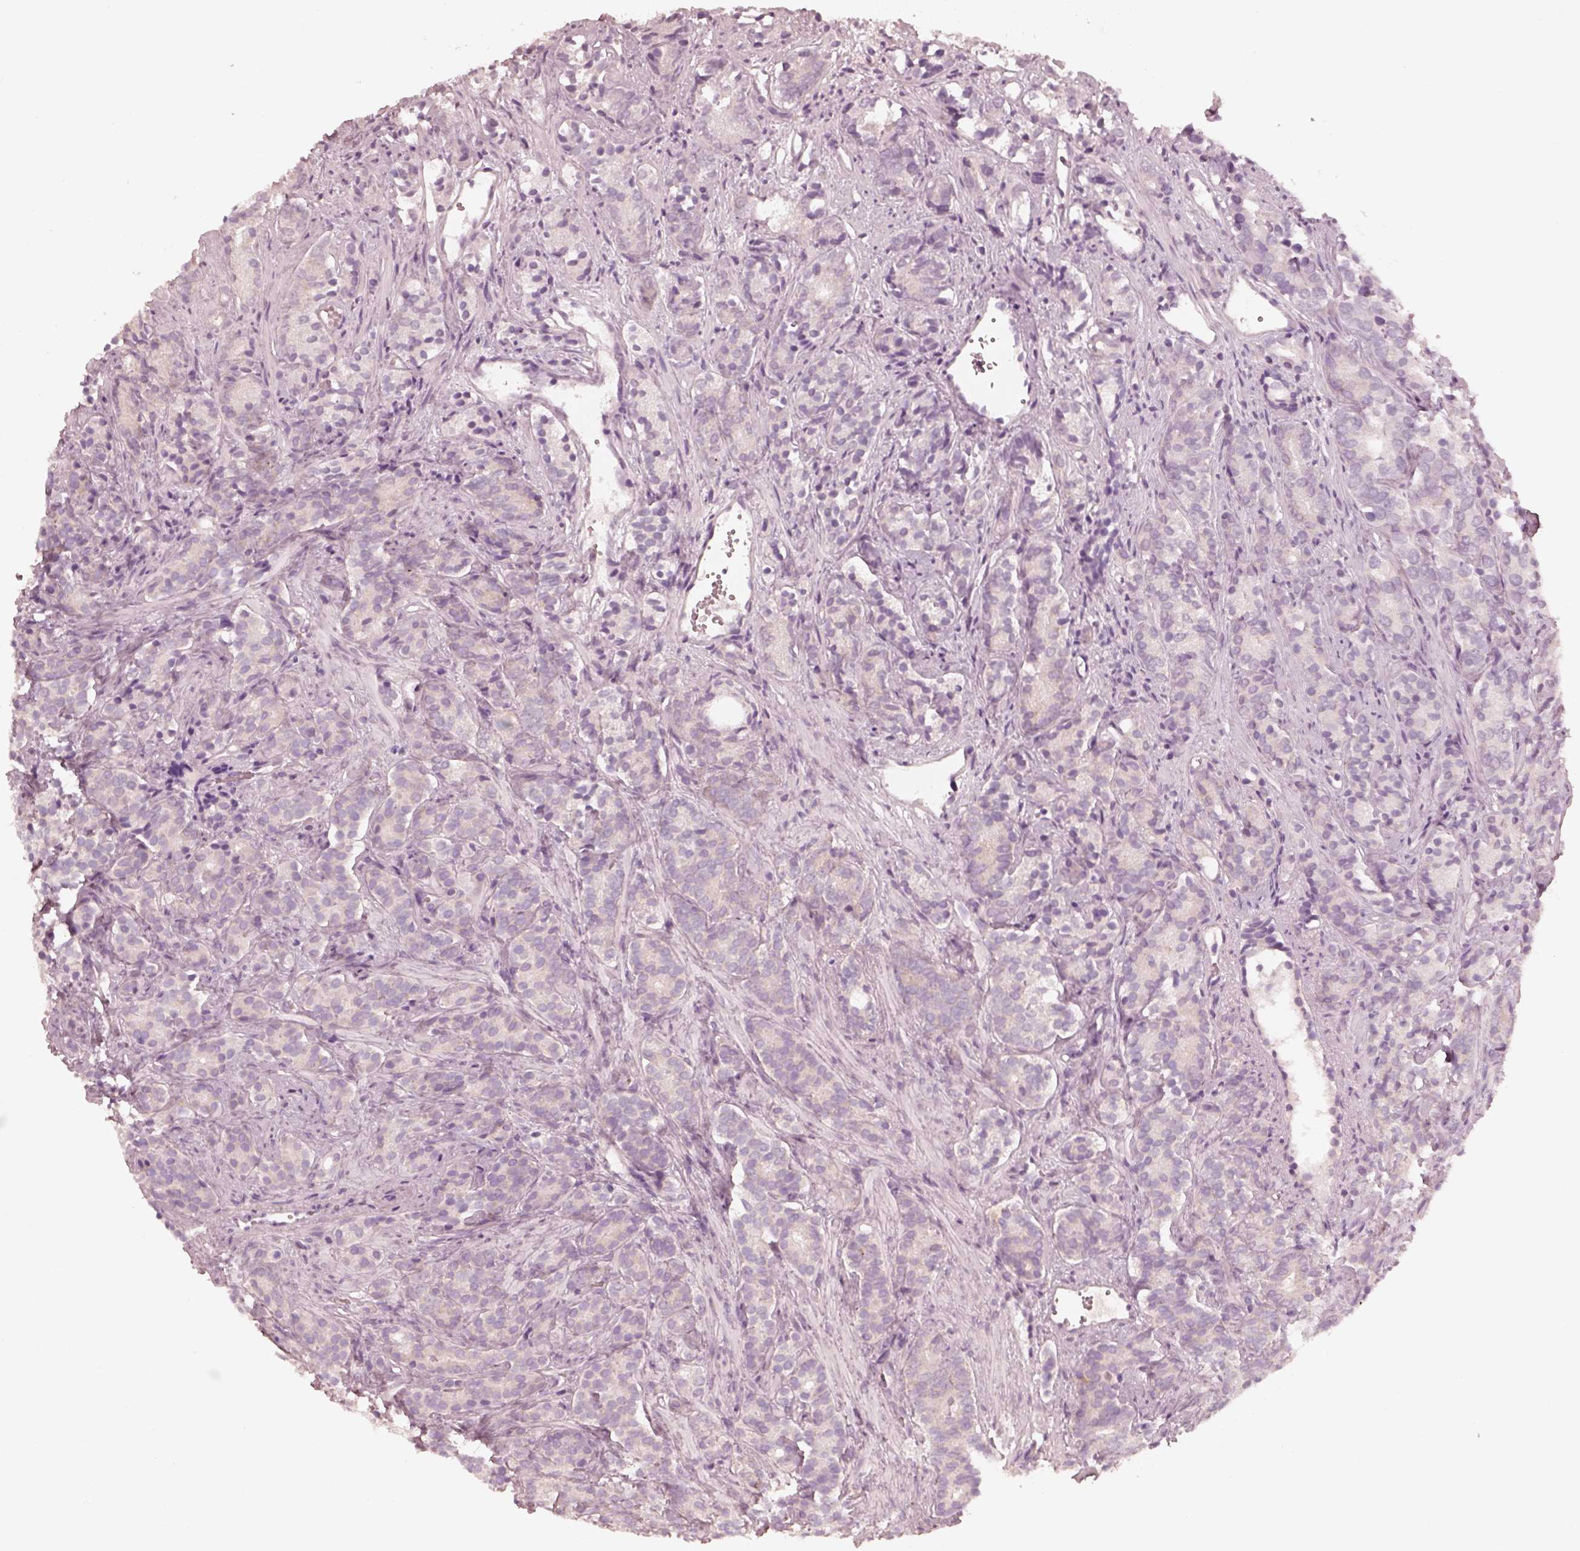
{"staining": {"intensity": "weak", "quantity": "<25%", "location": "cytoplasmic/membranous"}, "tissue": "prostate cancer", "cell_type": "Tumor cells", "image_type": "cancer", "snomed": [{"axis": "morphology", "description": "Adenocarcinoma, High grade"}, {"axis": "topography", "description": "Prostate"}], "caption": "There is no significant staining in tumor cells of prostate cancer (high-grade adenocarcinoma).", "gene": "RAB3C", "patient": {"sex": "male", "age": 84}}